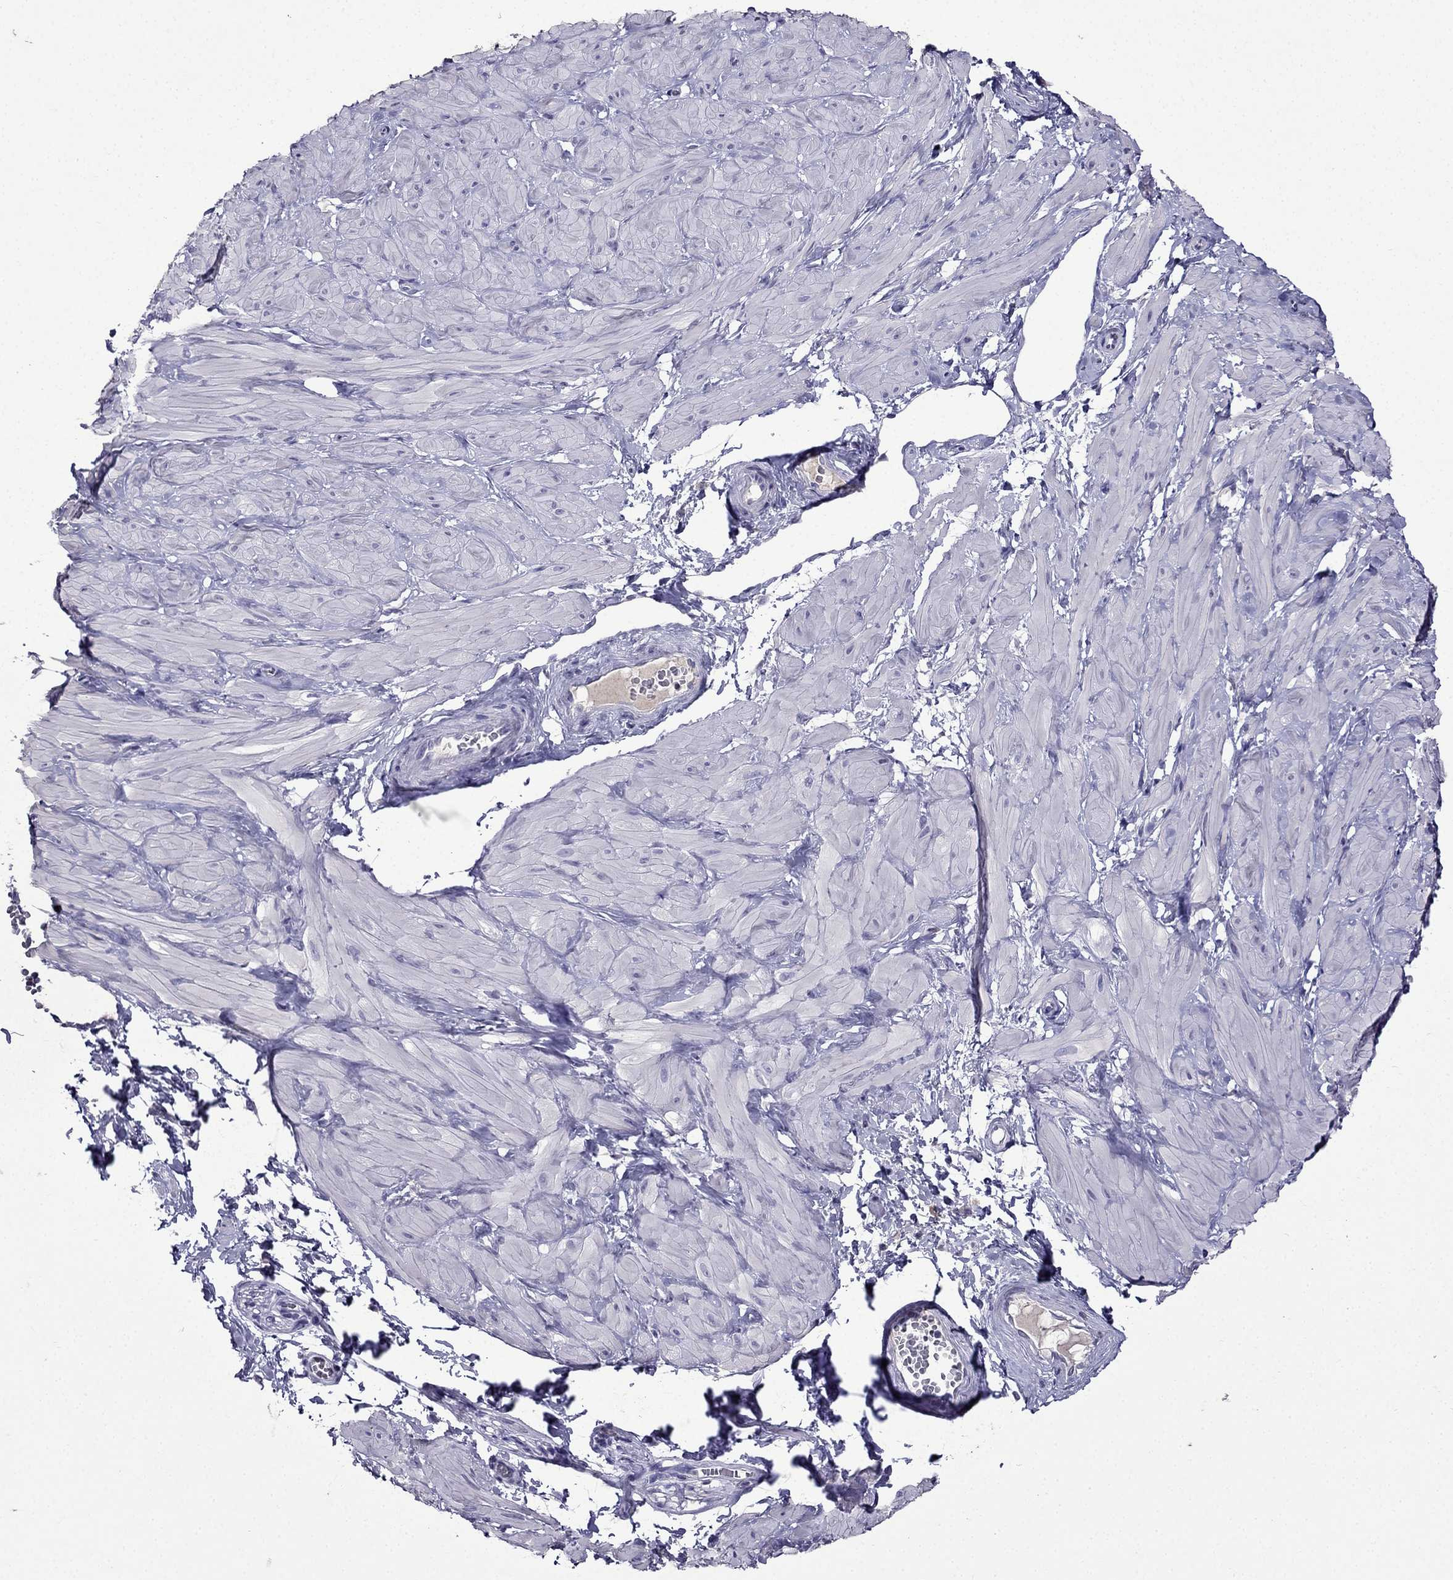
{"staining": {"intensity": "negative", "quantity": "none", "location": "none"}, "tissue": "adipose tissue", "cell_type": "Adipocytes", "image_type": "normal", "snomed": [{"axis": "morphology", "description": "Normal tissue, NOS"}, {"axis": "topography", "description": "Smooth muscle"}, {"axis": "topography", "description": "Peripheral nerve tissue"}], "caption": "The photomicrograph exhibits no significant positivity in adipocytes of adipose tissue.", "gene": "DNAH17", "patient": {"sex": "male", "age": 22}}